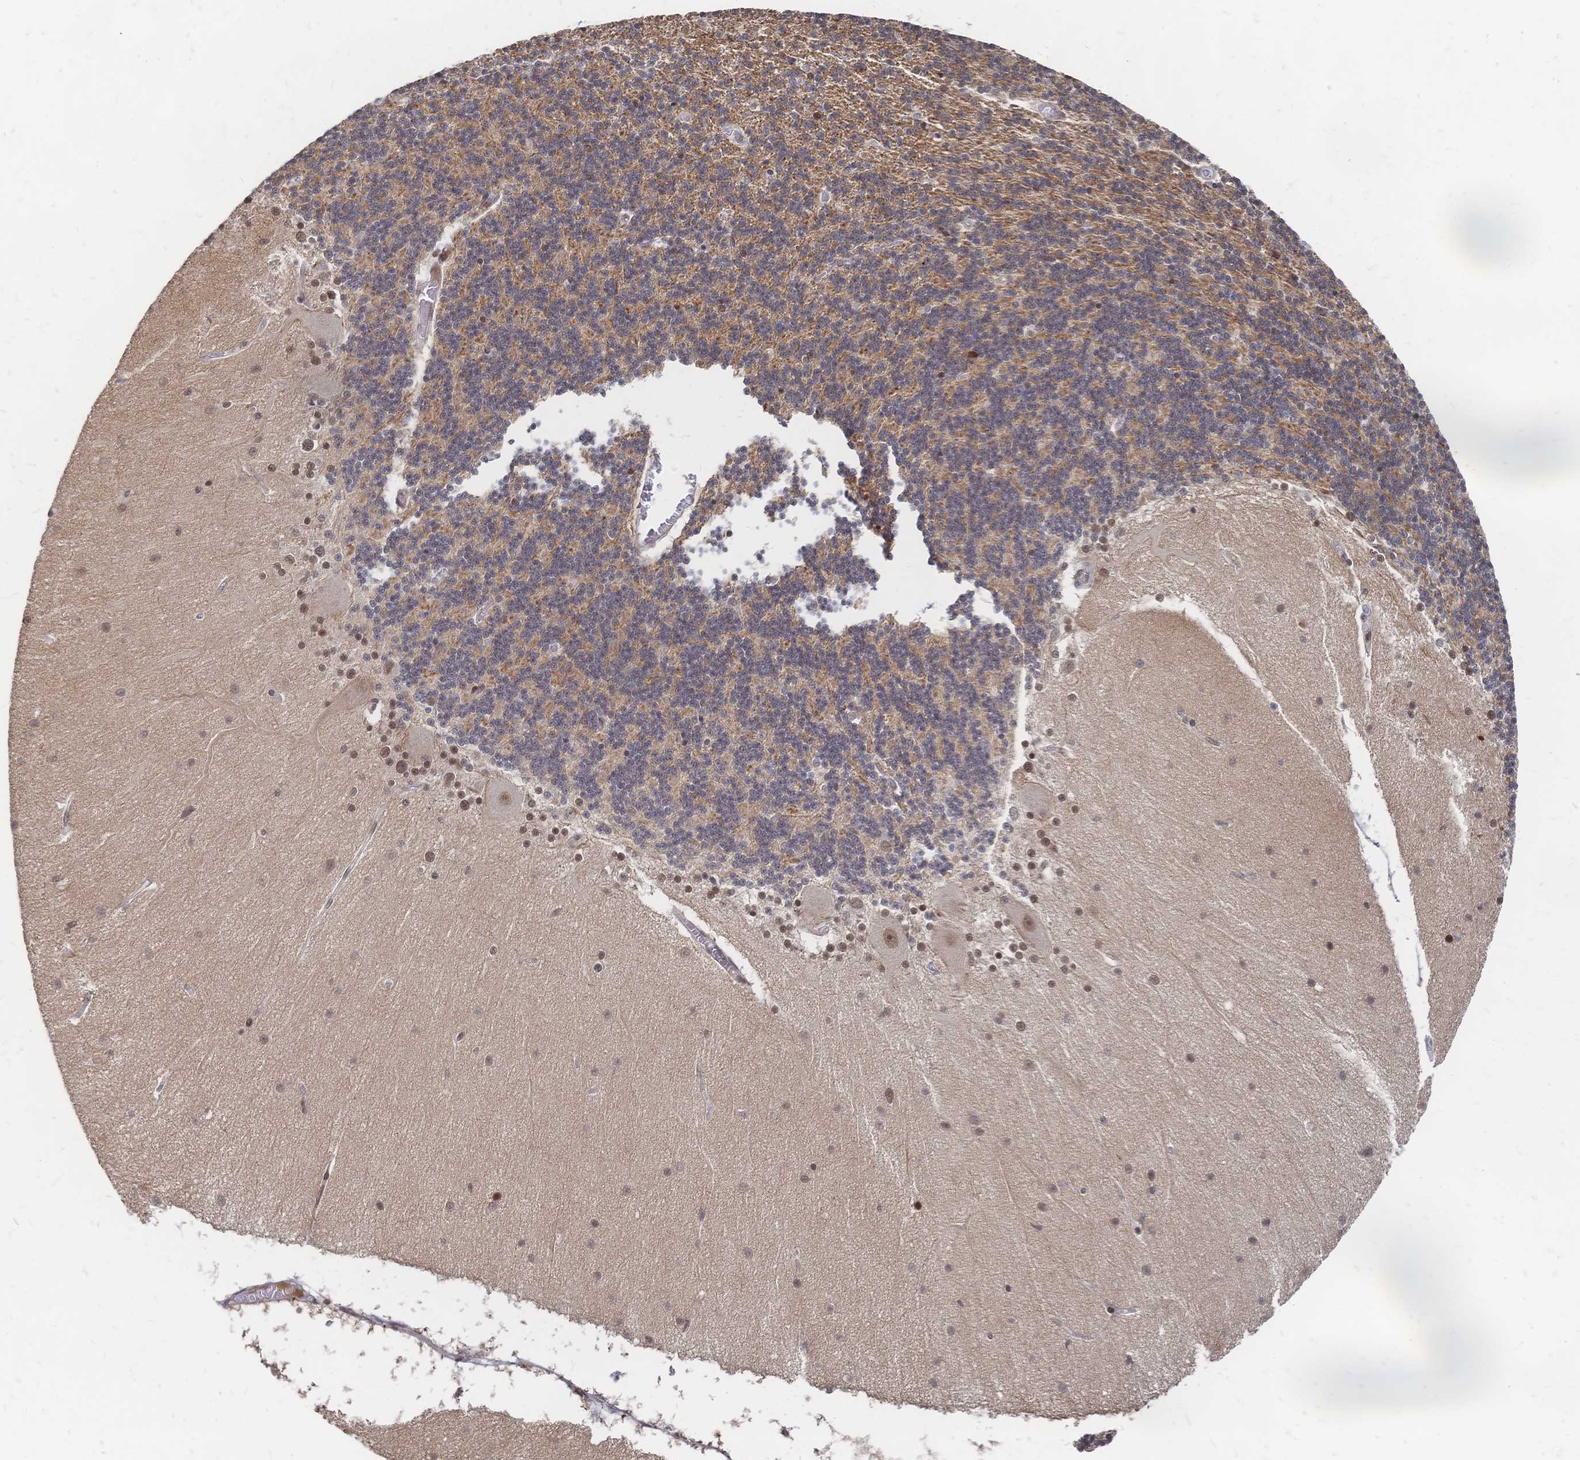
{"staining": {"intensity": "weak", "quantity": "25%-75%", "location": "cytoplasmic/membranous"}, "tissue": "cerebellum", "cell_type": "Cells in granular layer", "image_type": "normal", "snomed": [{"axis": "morphology", "description": "Normal tissue, NOS"}, {"axis": "topography", "description": "Cerebellum"}], "caption": "A histopathology image showing weak cytoplasmic/membranous expression in about 25%-75% of cells in granular layer in normal cerebellum, as visualized by brown immunohistochemical staining.", "gene": "NELFA", "patient": {"sex": "female", "age": 54}}